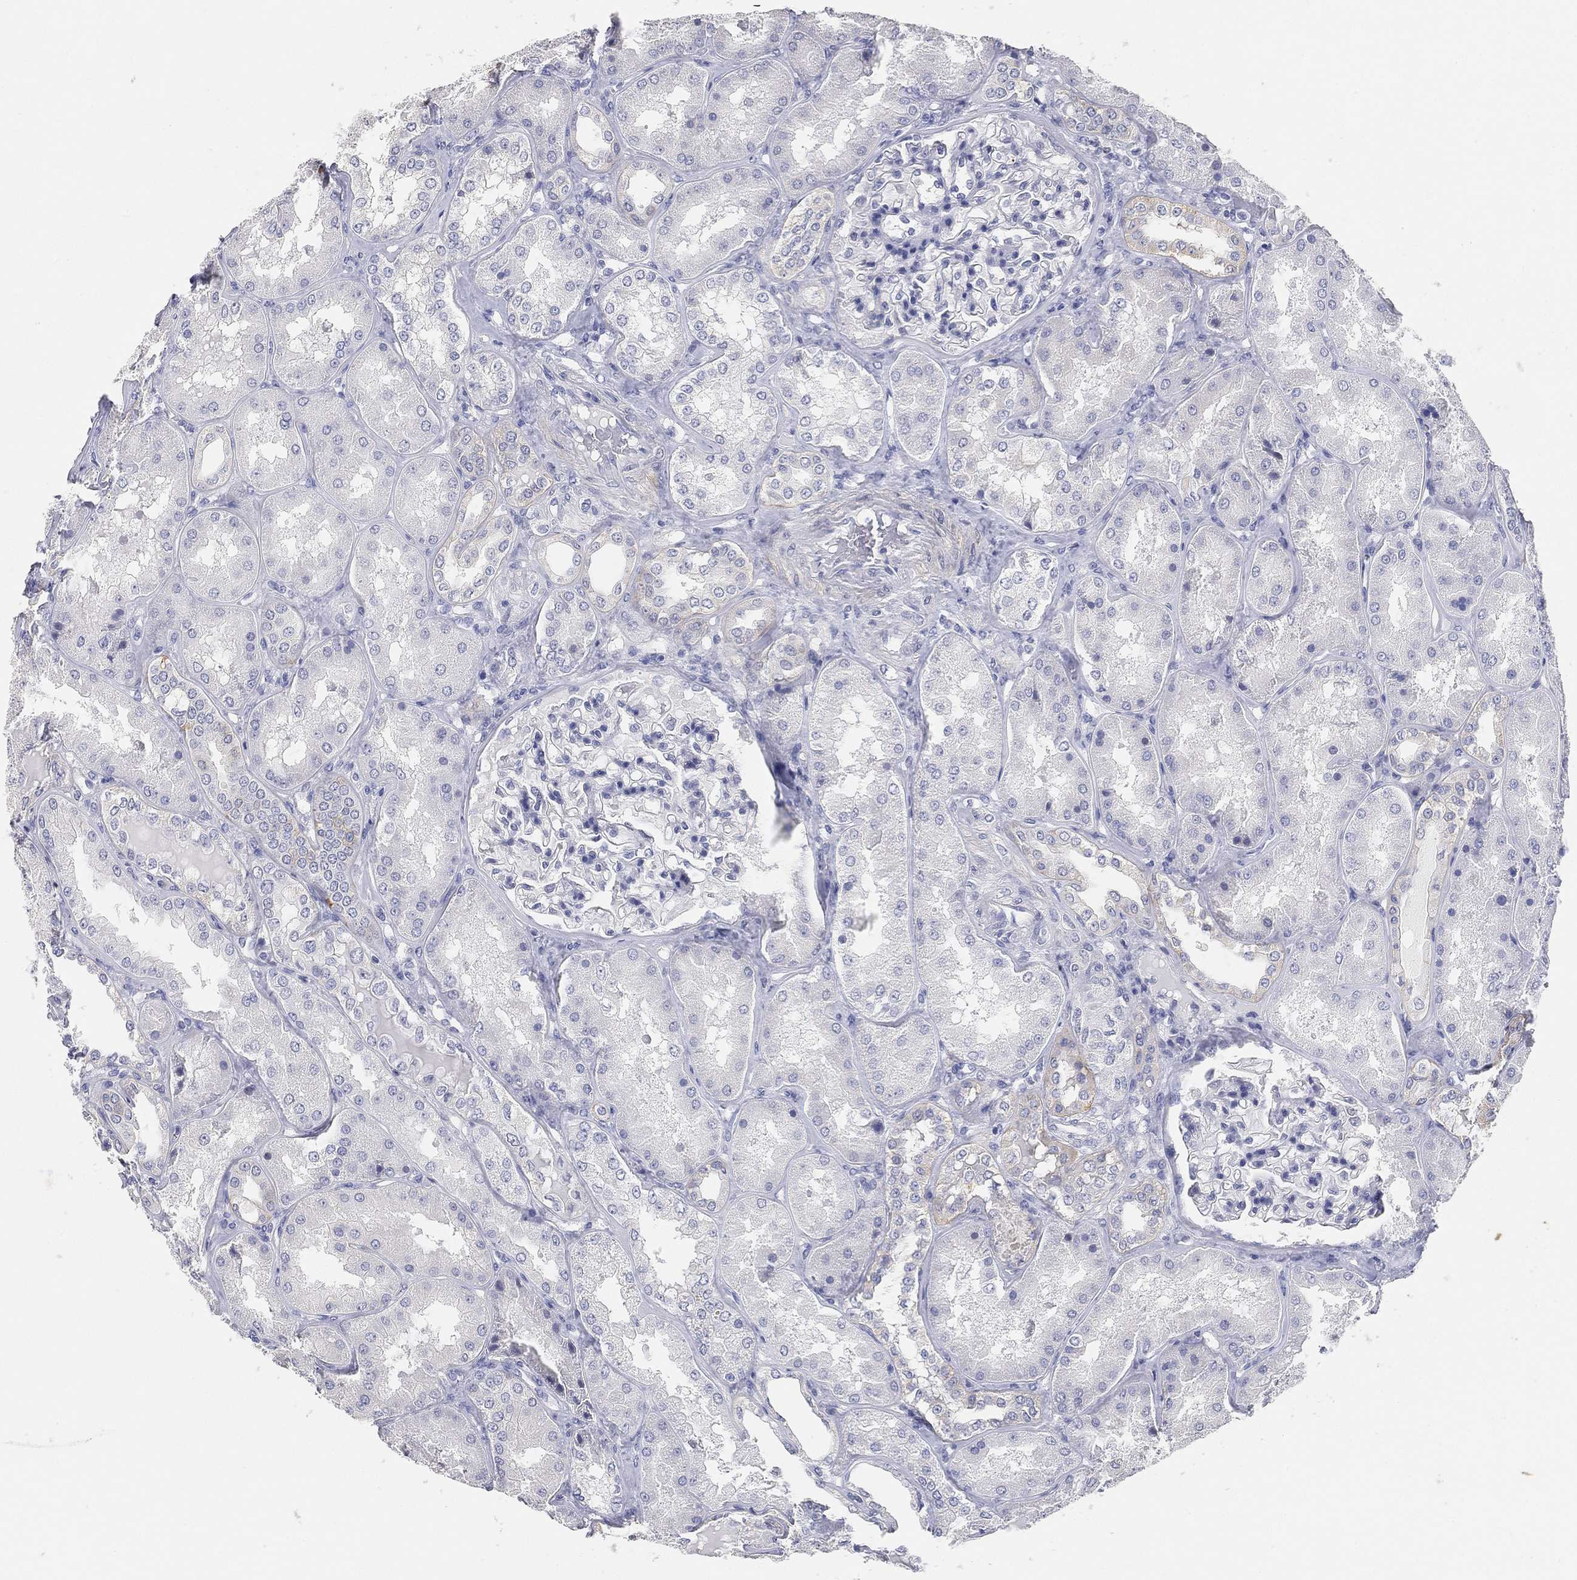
{"staining": {"intensity": "negative", "quantity": "none", "location": "none"}, "tissue": "kidney", "cell_type": "Cells in glomeruli", "image_type": "normal", "snomed": [{"axis": "morphology", "description": "Normal tissue, NOS"}, {"axis": "topography", "description": "Kidney"}], "caption": "This is an immunohistochemistry photomicrograph of unremarkable human kidney. There is no positivity in cells in glomeruli.", "gene": "FAM187B", "patient": {"sex": "female", "age": 56}}